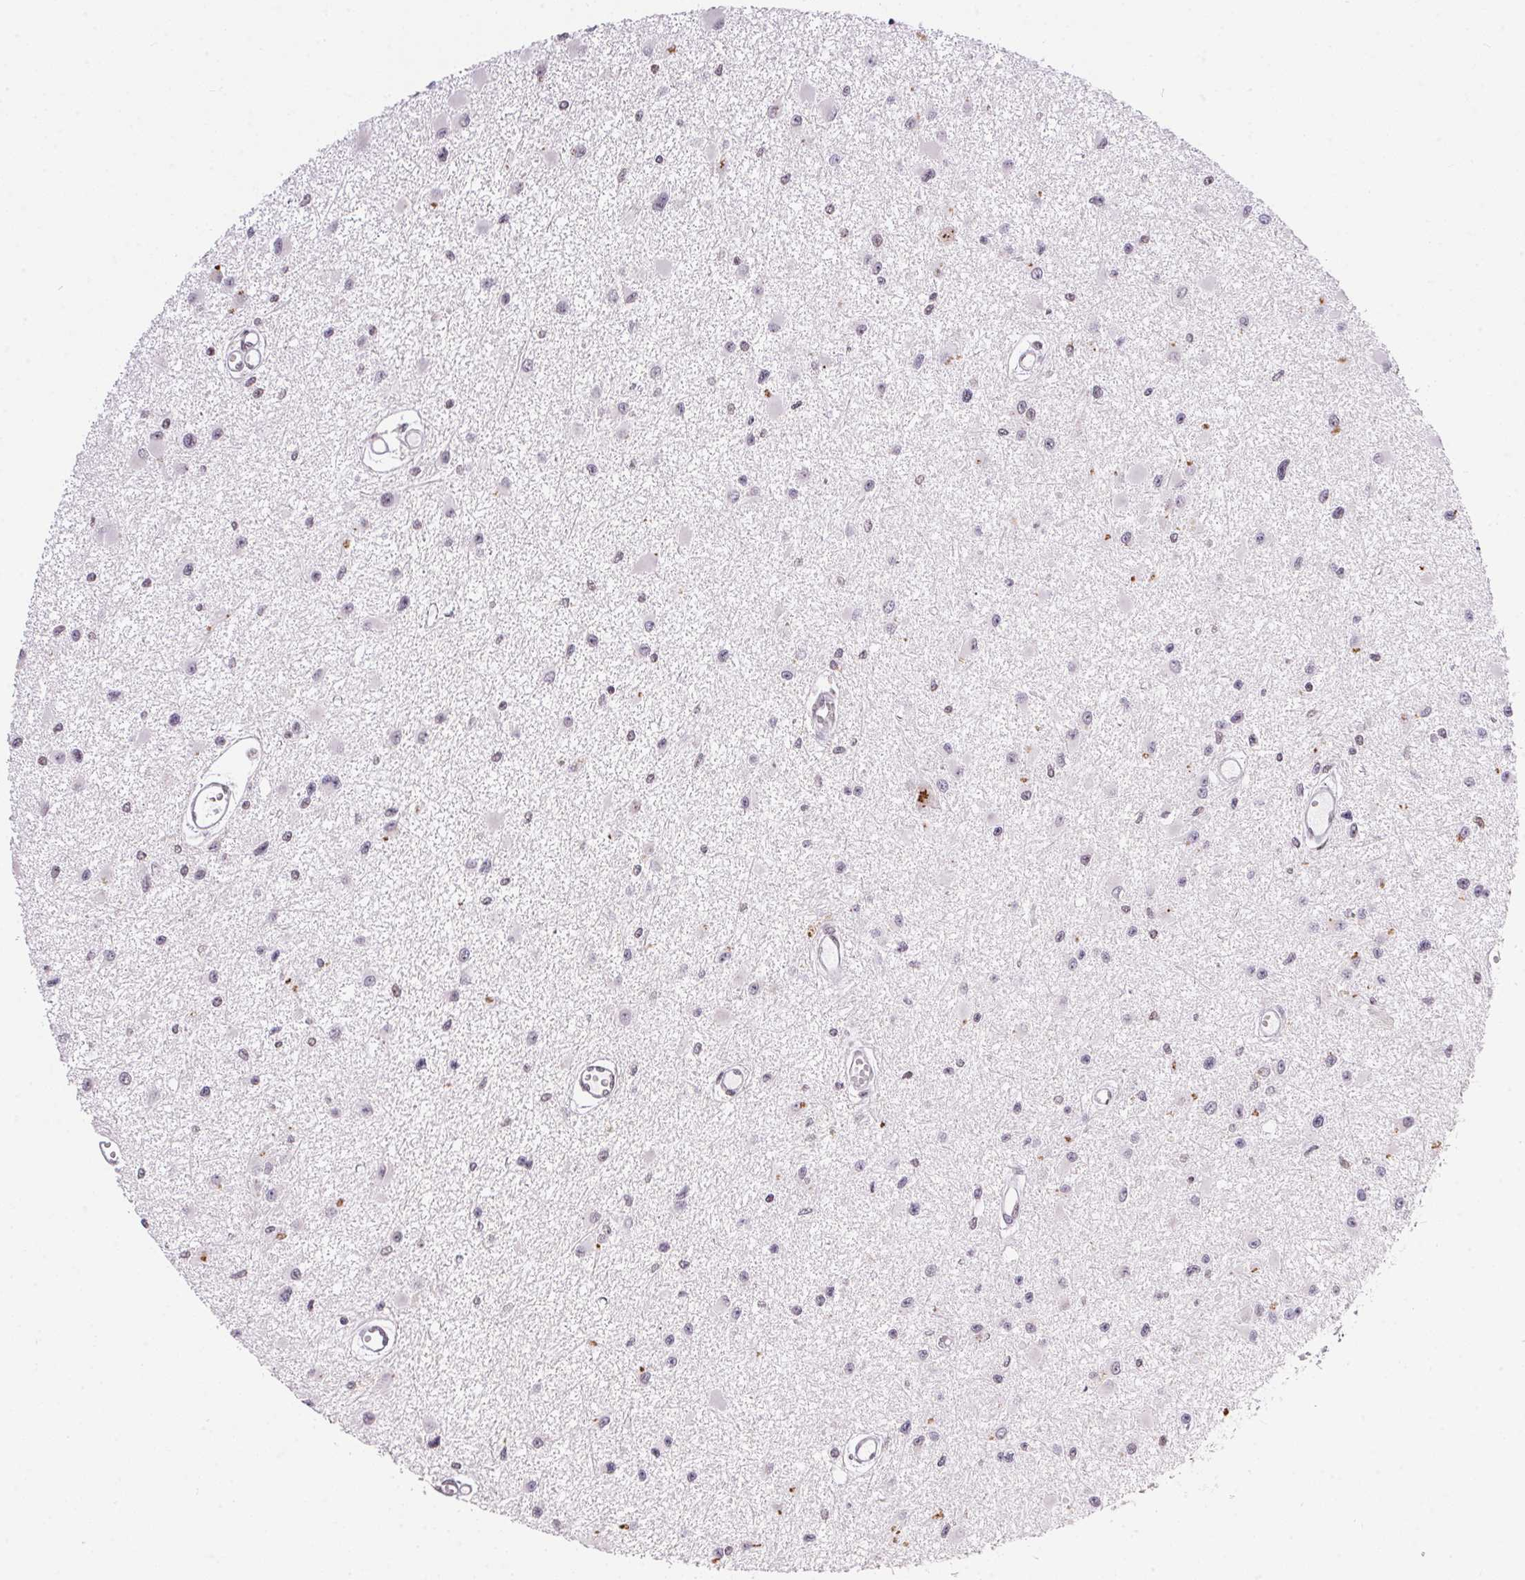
{"staining": {"intensity": "weak", "quantity": "<25%", "location": "nuclear"}, "tissue": "glioma", "cell_type": "Tumor cells", "image_type": "cancer", "snomed": [{"axis": "morphology", "description": "Glioma, malignant, High grade"}, {"axis": "topography", "description": "Brain"}], "caption": "A photomicrograph of high-grade glioma (malignant) stained for a protein displays no brown staining in tumor cells.", "gene": "NFE2L1", "patient": {"sex": "male", "age": 54}}